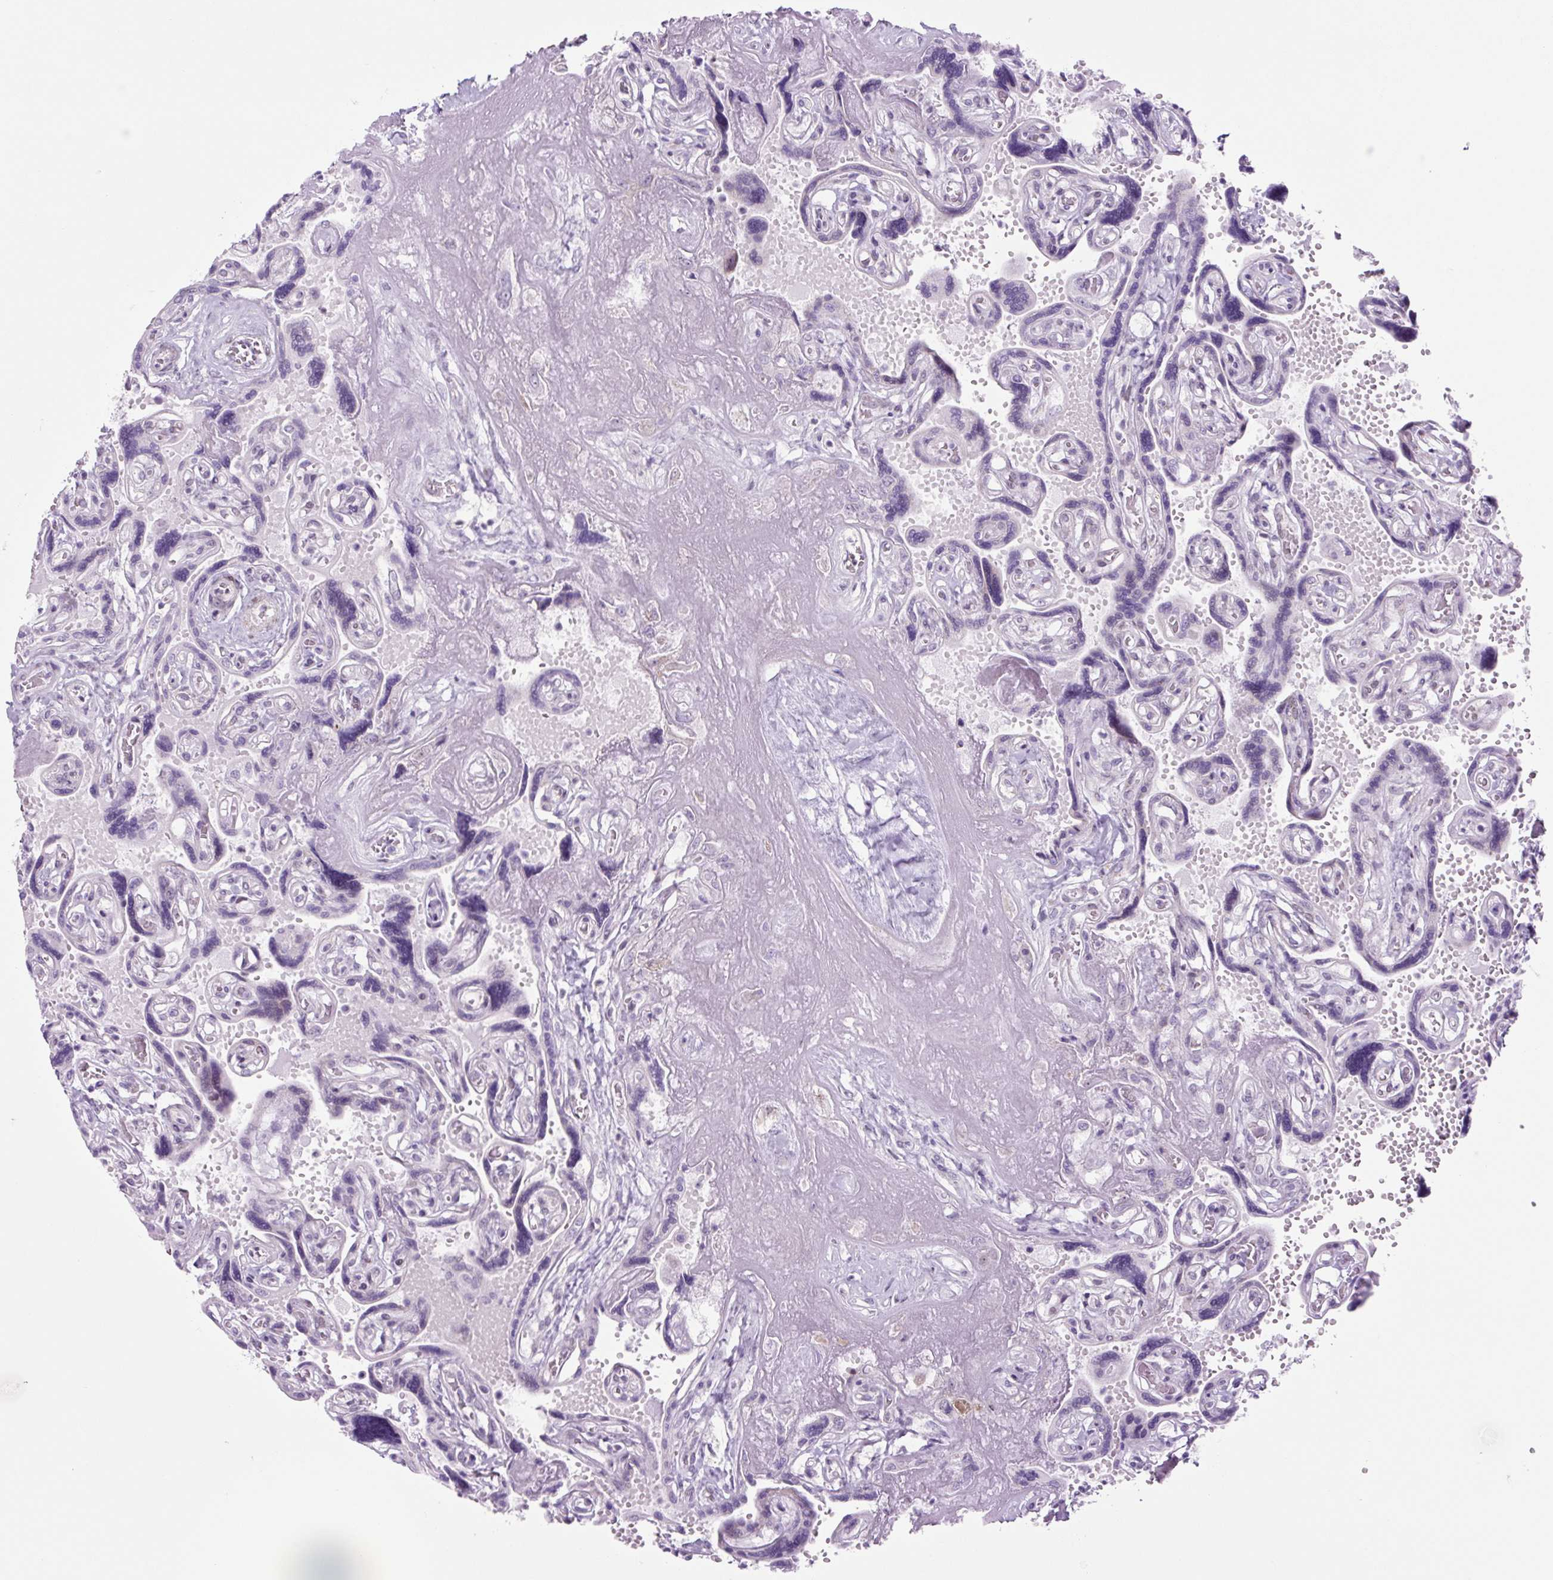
{"staining": {"intensity": "negative", "quantity": "none", "location": "none"}, "tissue": "placenta", "cell_type": "Decidual cells", "image_type": "normal", "snomed": [{"axis": "morphology", "description": "Normal tissue, NOS"}, {"axis": "topography", "description": "Placenta"}], "caption": "This is an immunohistochemistry (IHC) image of normal human placenta. There is no positivity in decidual cells.", "gene": "RRS1", "patient": {"sex": "female", "age": 32}}